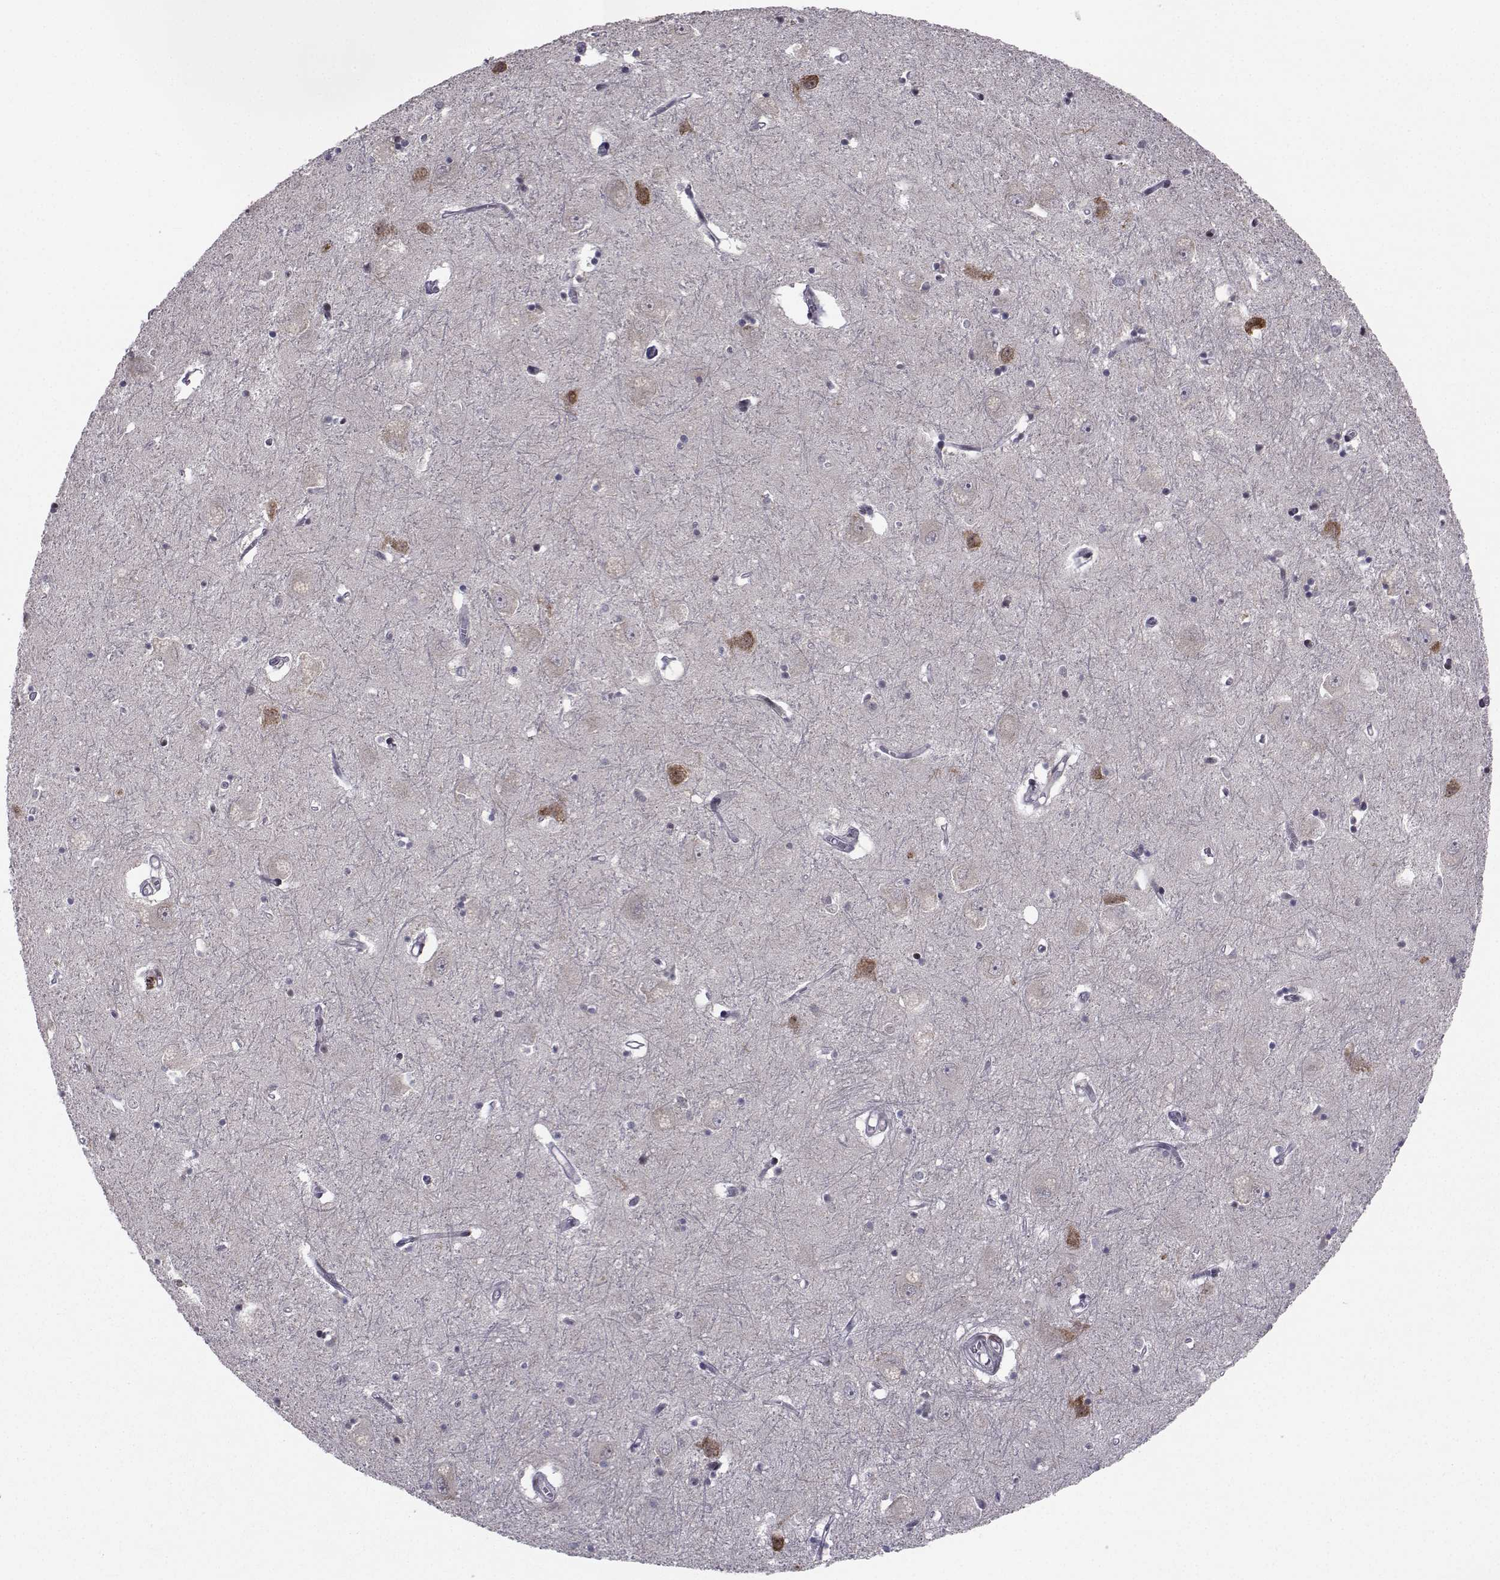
{"staining": {"intensity": "negative", "quantity": "none", "location": "none"}, "tissue": "caudate", "cell_type": "Glial cells", "image_type": "normal", "snomed": [{"axis": "morphology", "description": "Normal tissue, NOS"}, {"axis": "topography", "description": "Lateral ventricle wall"}], "caption": "This photomicrograph is of normal caudate stained with immunohistochemistry to label a protein in brown with the nuclei are counter-stained blue. There is no positivity in glial cells.", "gene": "PCP4L1", "patient": {"sex": "male", "age": 54}}